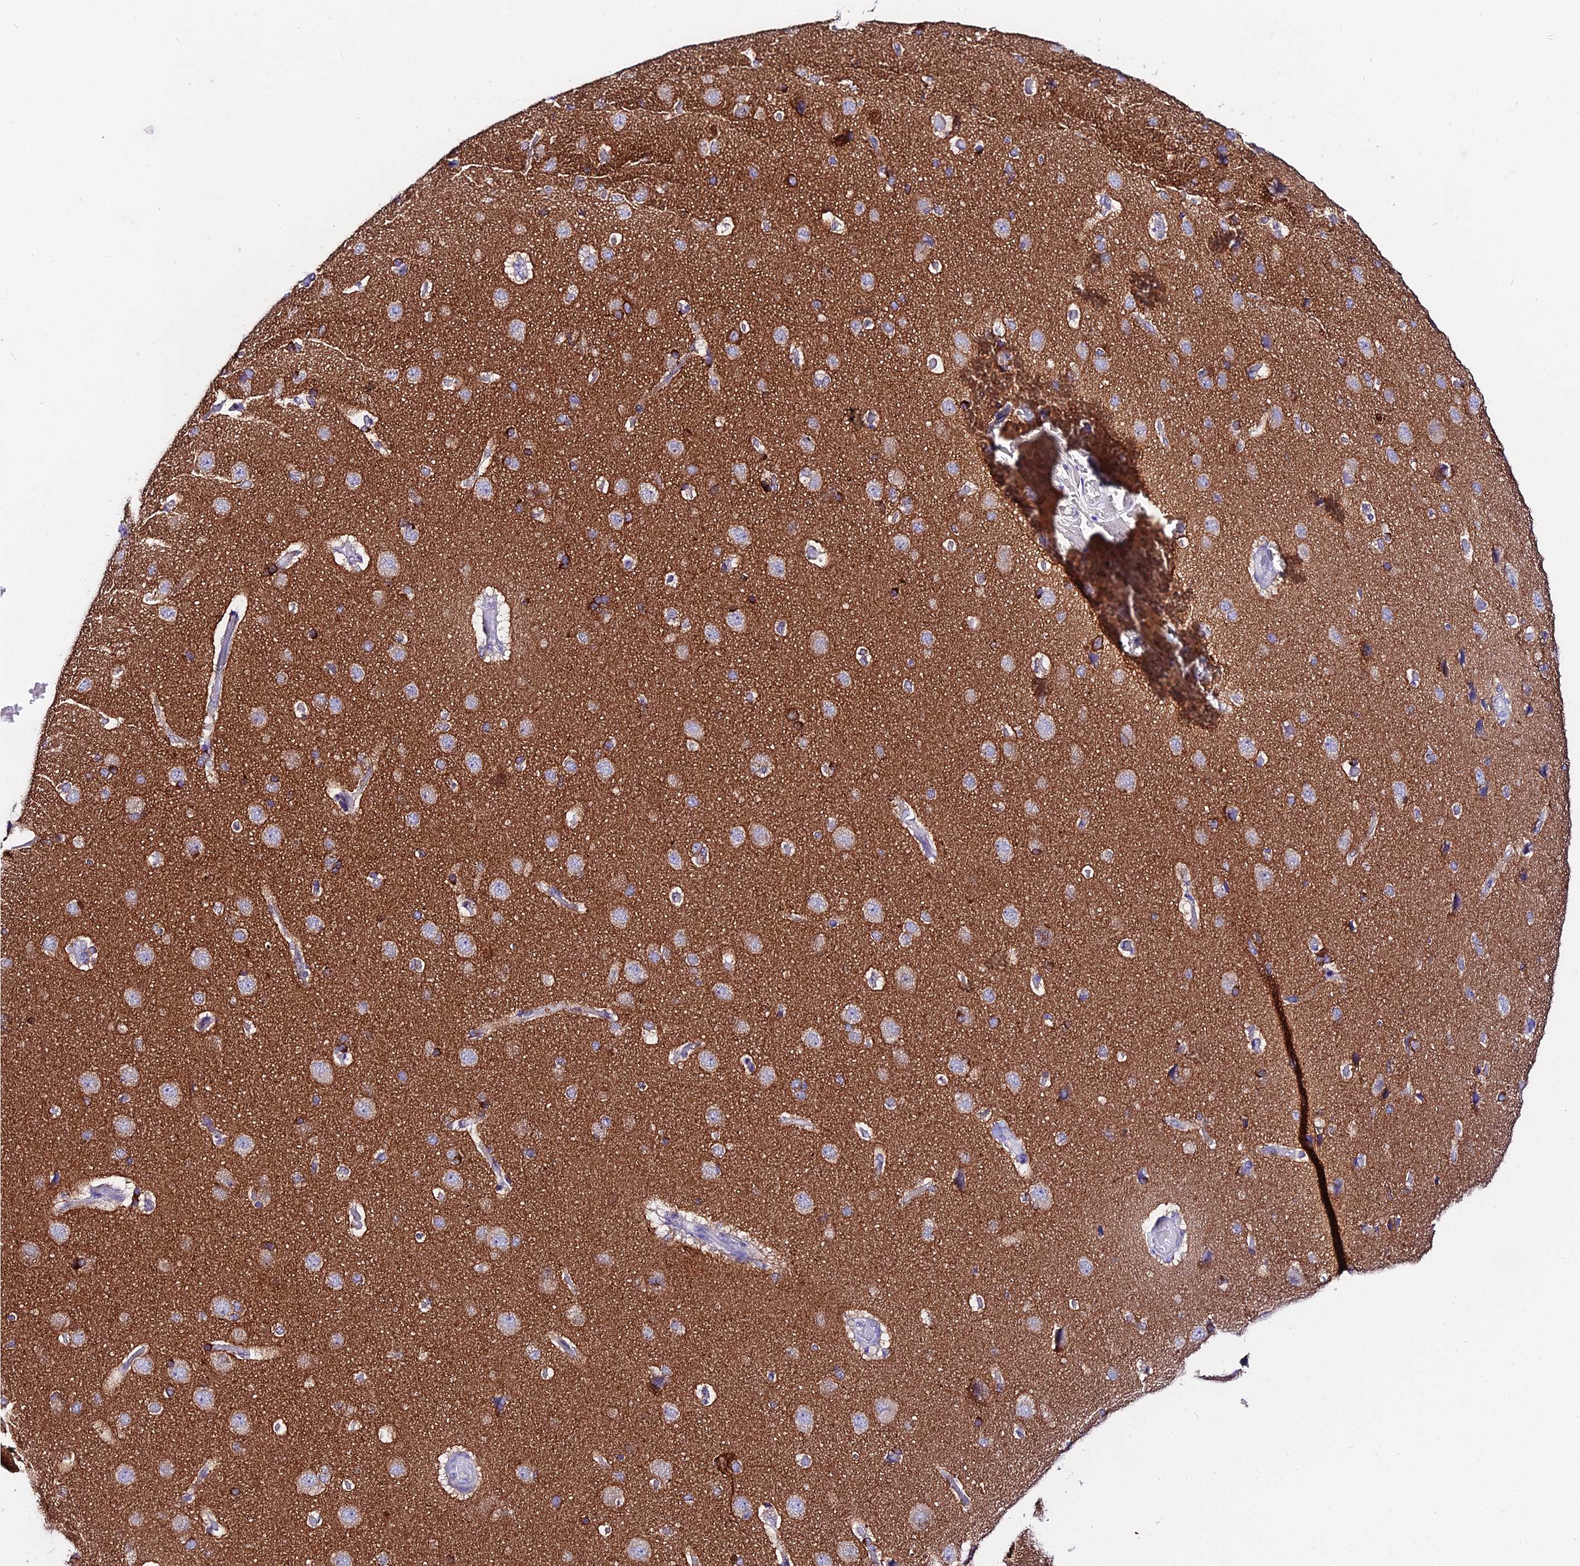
{"staining": {"intensity": "negative", "quantity": "none", "location": "none"}, "tissue": "cerebral cortex", "cell_type": "Endothelial cells", "image_type": "normal", "snomed": [{"axis": "morphology", "description": "Normal tissue, NOS"}, {"axis": "topography", "description": "Cerebral cortex"}], "caption": "DAB (3,3'-diaminobenzidine) immunohistochemical staining of normal human cerebral cortex shows no significant positivity in endothelial cells.", "gene": "ATG16L2", "patient": {"sex": "male", "age": 62}}